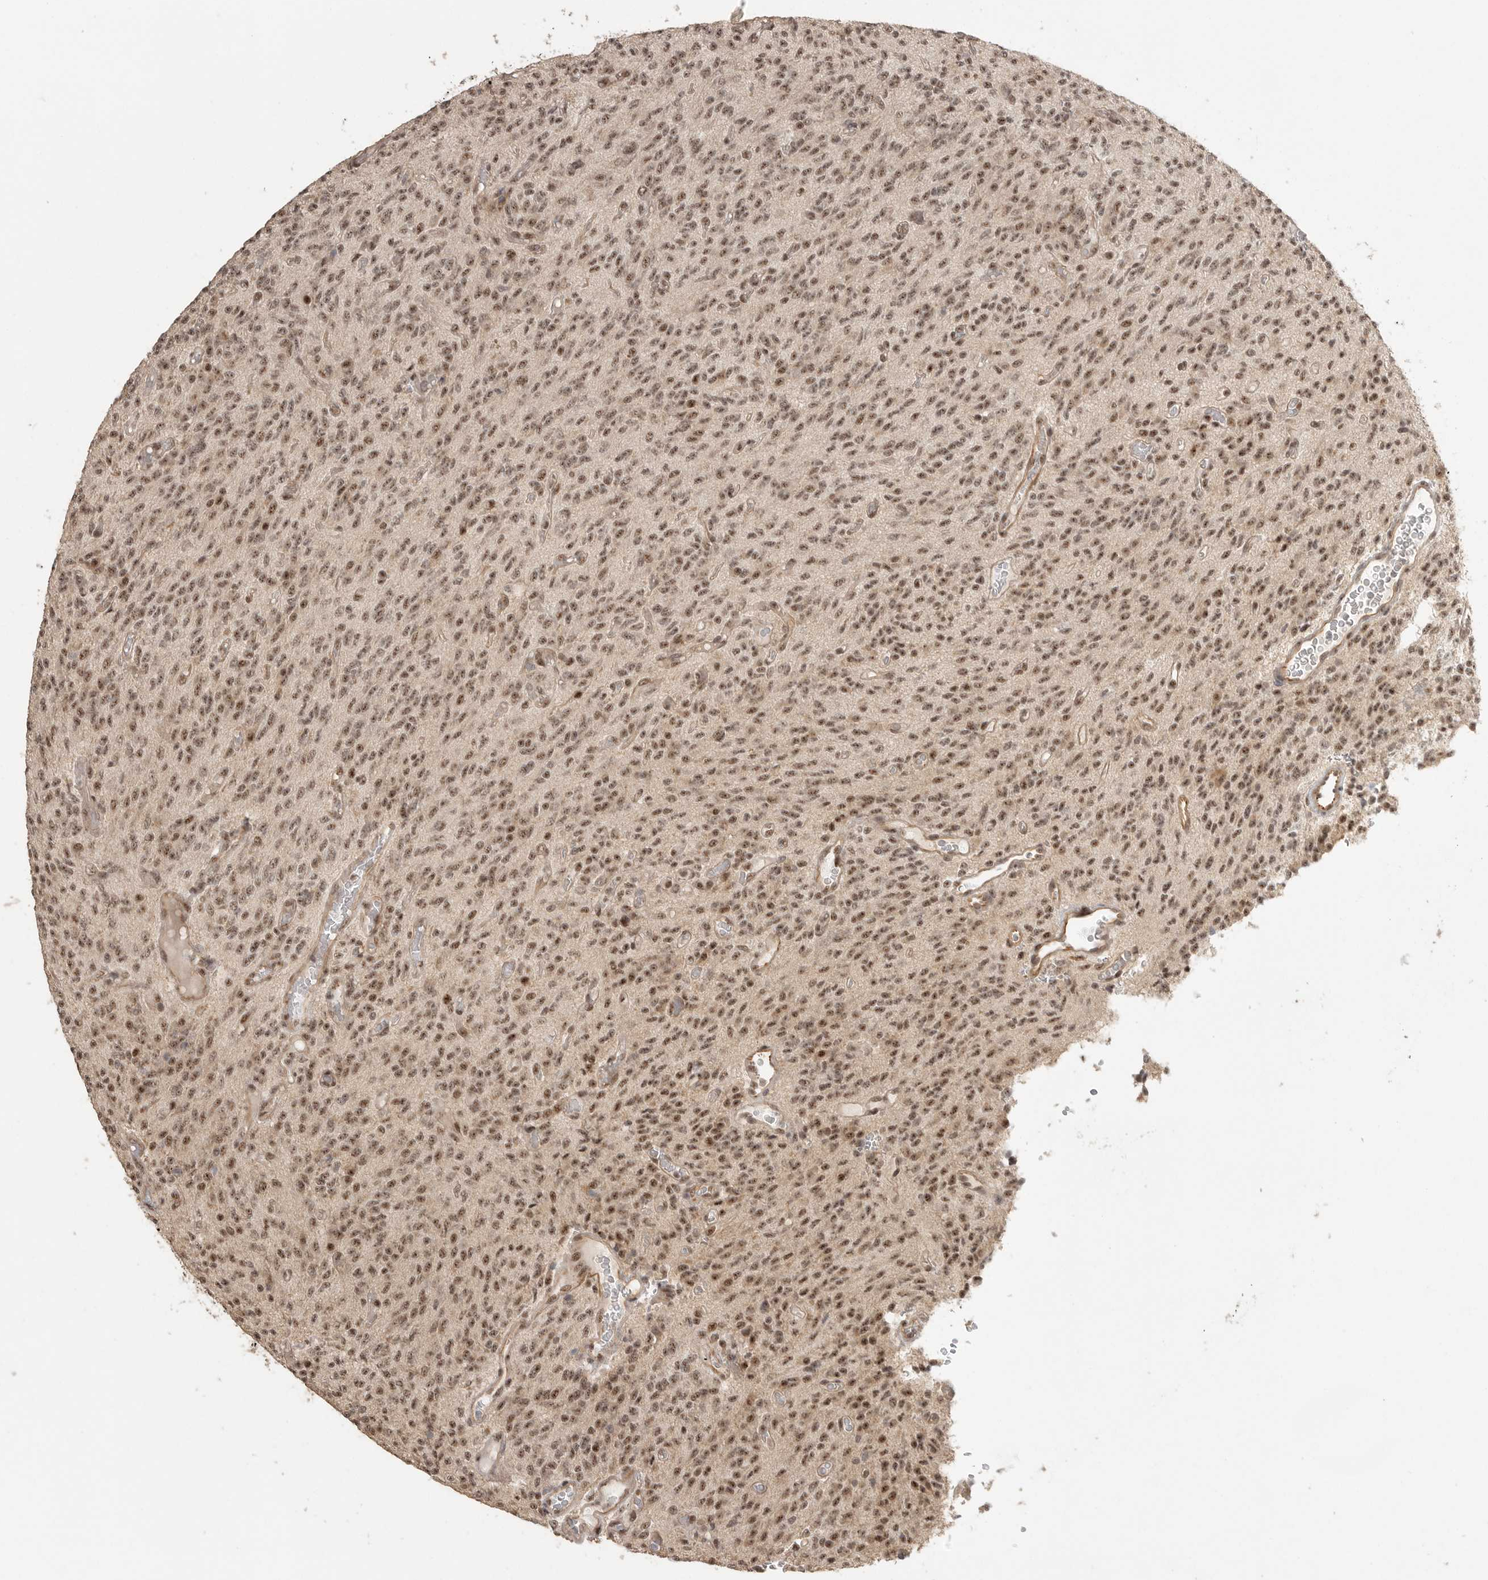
{"staining": {"intensity": "moderate", "quantity": ">75%", "location": "nuclear"}, "tissue": "glioma", "cell_type": "Tumor cells", "image_type": "cancer", "snomed": [{"axis": "morphology", "description": "Glioma, malignant, High grade"}, {"axis": "topography", "description": "Brain"}], "caption": "Moderate nuclear positivity is appreciated in approximately >75% of tumor cells in malignant high-grade glioma.", "gene": "POMP", "patient": {"sex": "male", "age": 34}}